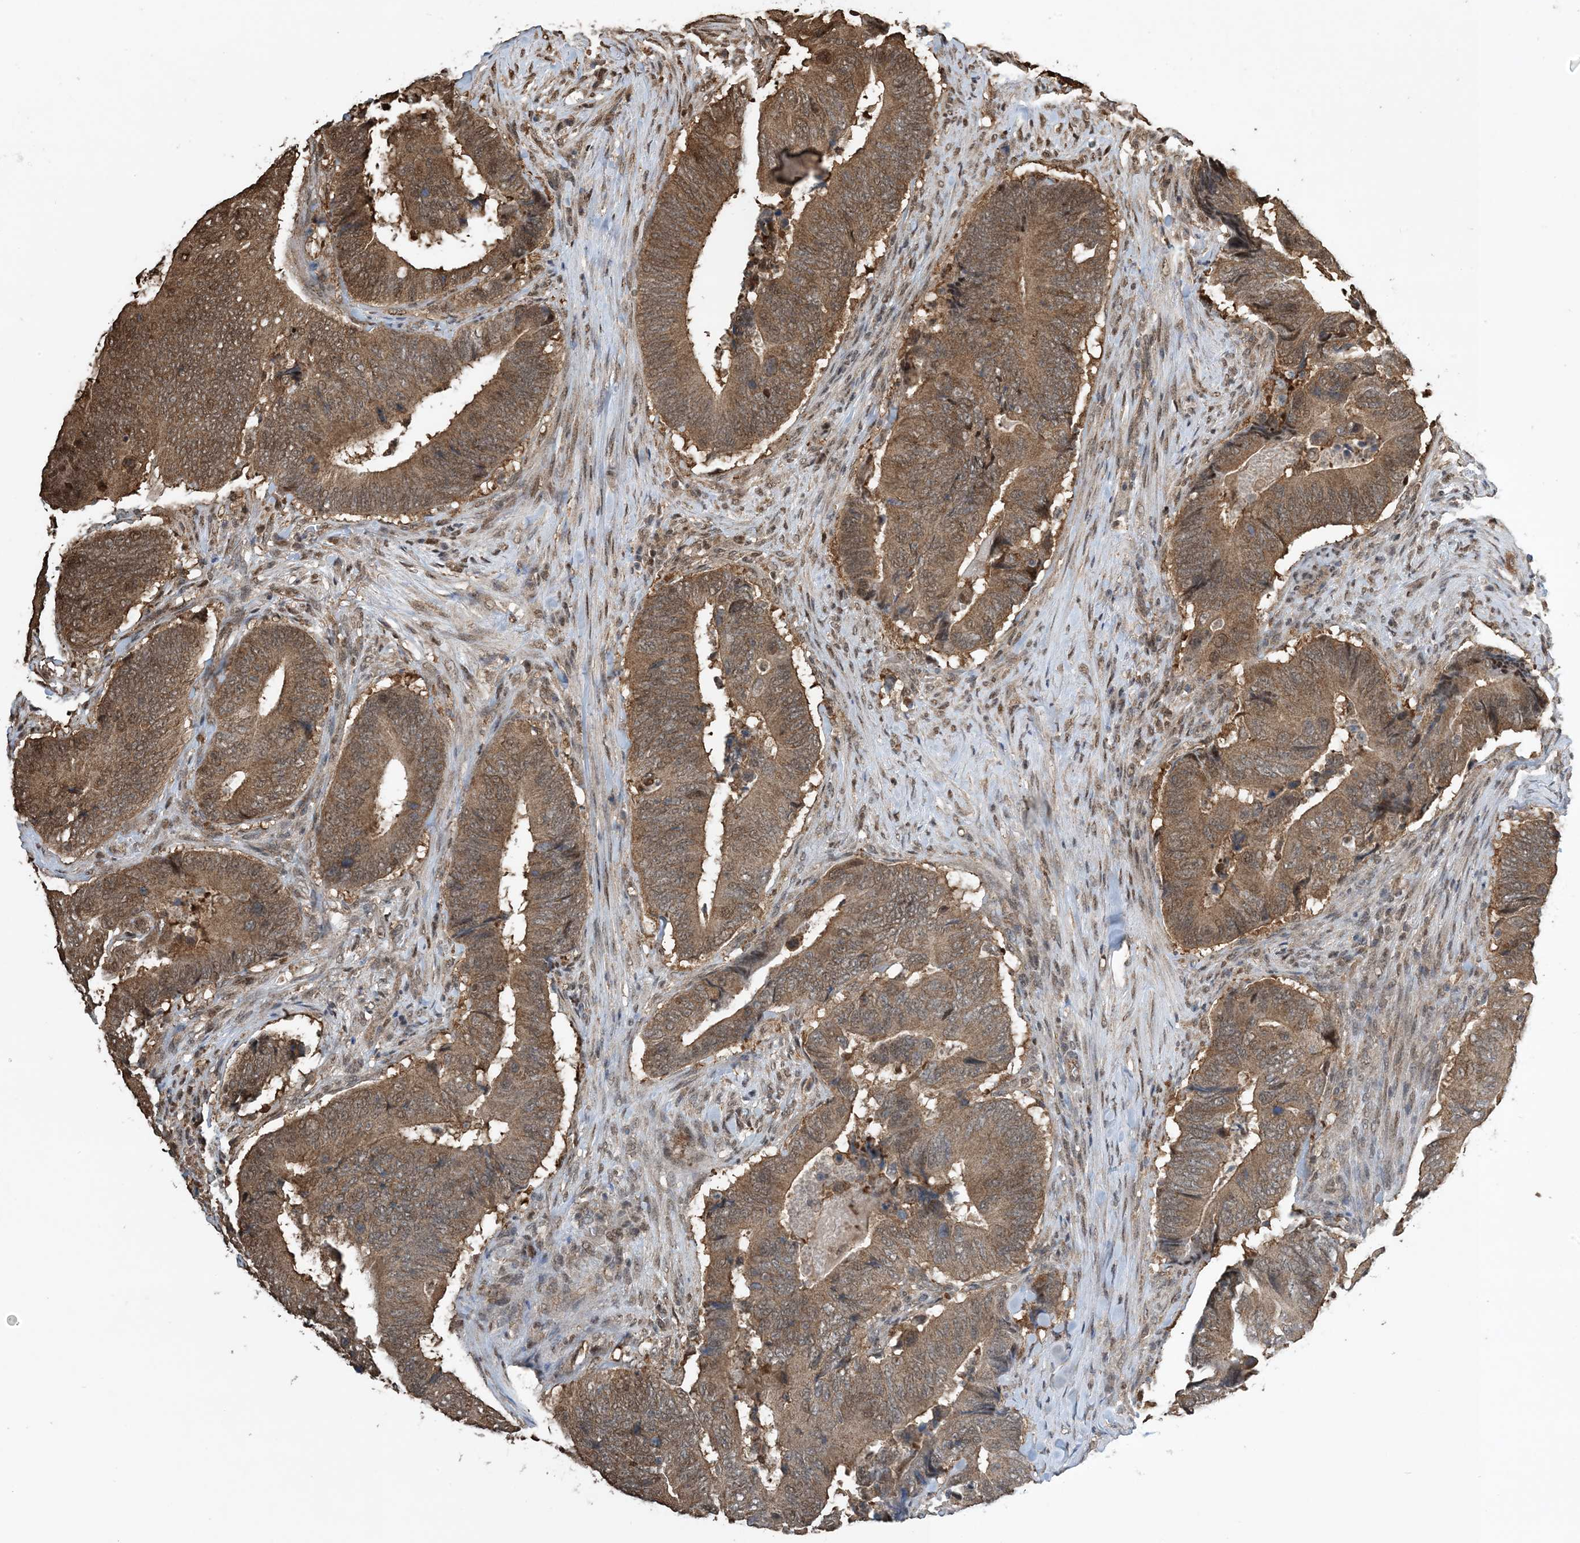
{"staining": {"intensity": "moderate", "quantity": ">75%", "location": "cytoplasmic/membranous"}, "tissue": "colorectal cancer", "cell_type": "Tumor cells", "image_type": "cancer", "snomed": [{"axis": "morphology", "description": "Normal tissue, NOS"}, {"axis": "morphology", "description": "Adenocarcinoma, NOS"}, {"axis": "topography", "description": "Colon"}], "caption": "Immunohistochemistry (IHC) of human adenocarcinoma (colorectal) displays medium levels of moderate cytoplasmic/membranous positivity in about >75% of tumor cells.", "gene": "HSPA1A", "patient": {"sex": "male", "age": 56}}